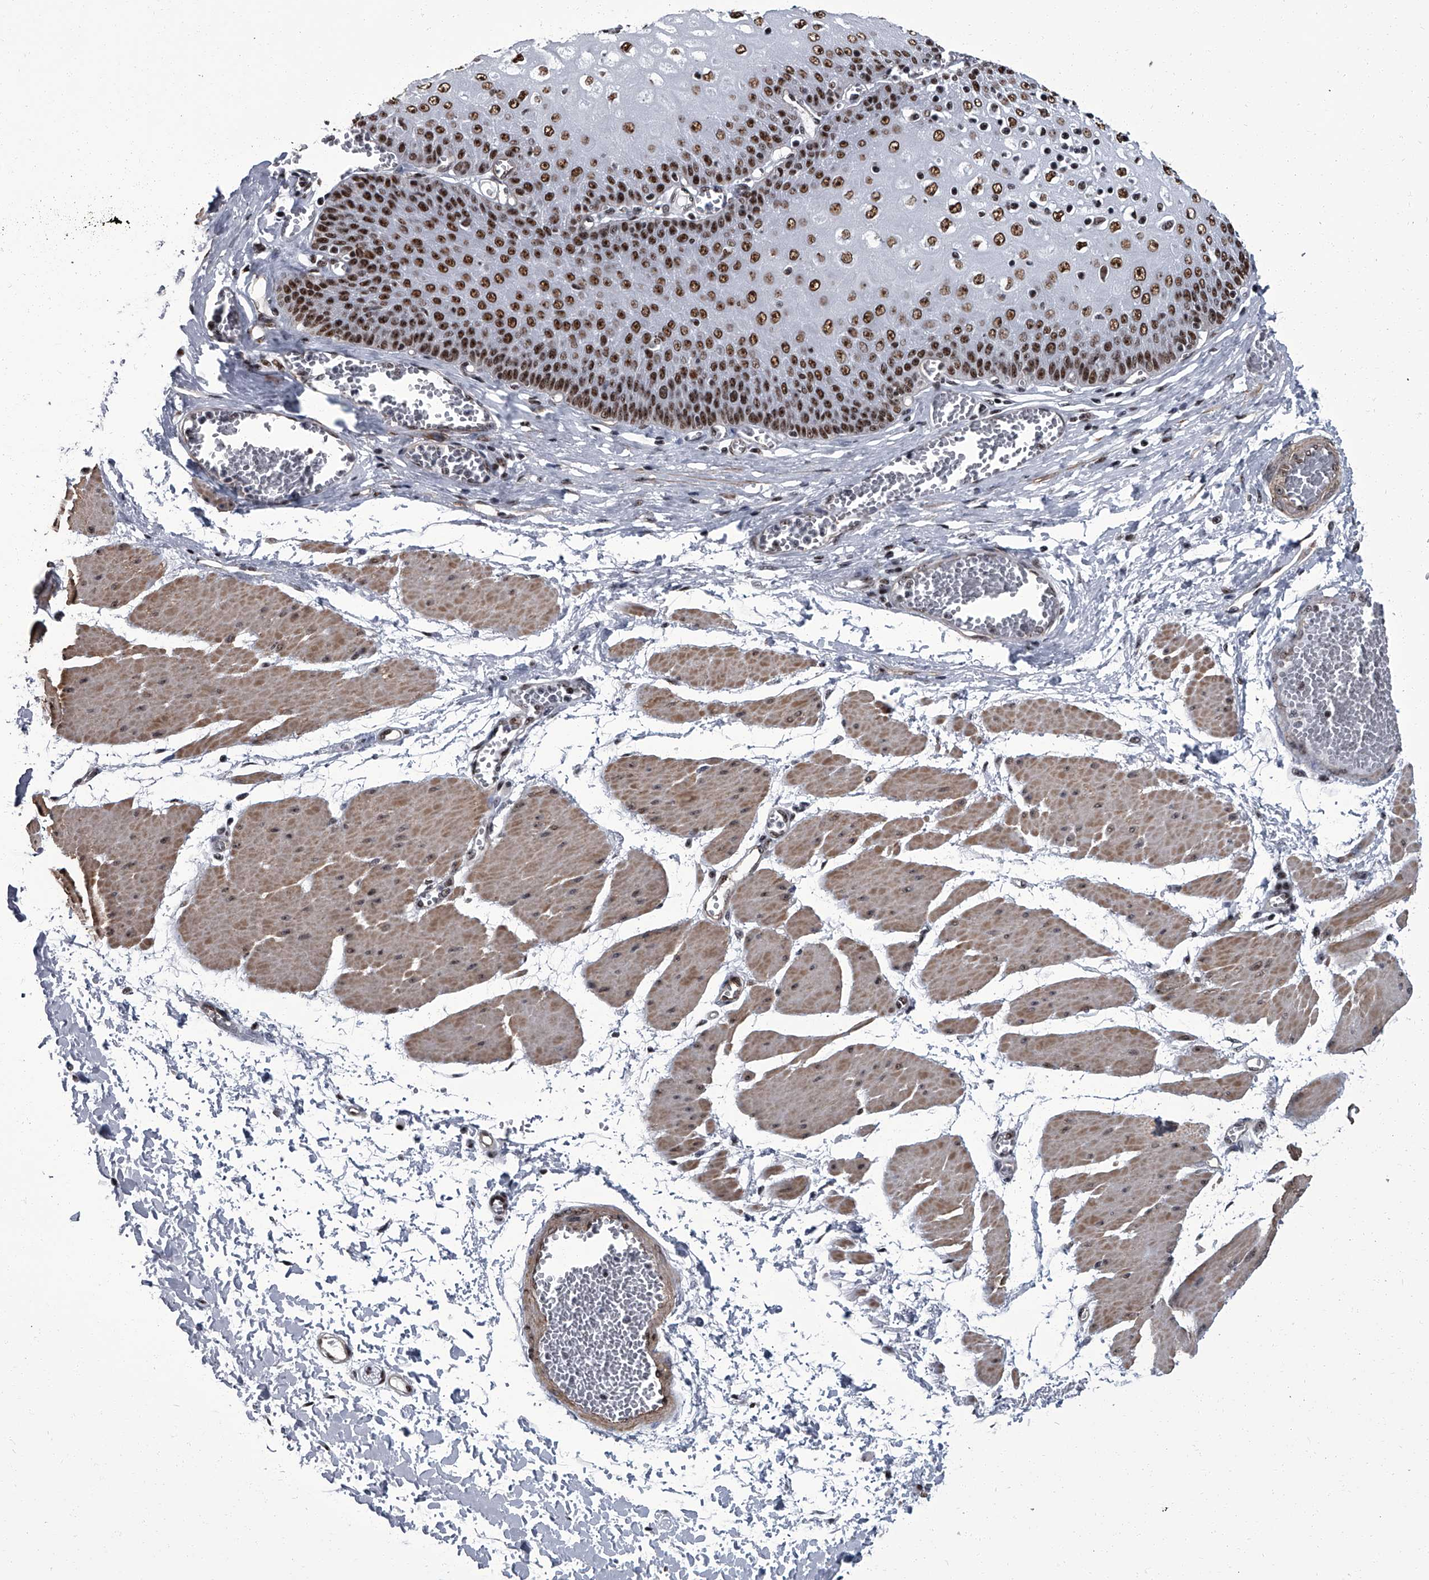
{"staining": {"intensity": "strong", "quantity": ">75%", "location": "nuclear"}, "tissue": "esophagus", "cell_type": "Squamous epithelial cells", "image_type": "normal", "snomed": [{"axis": "morphology", "description": "Normal tissue, NOS"}, {"axis": "topography", "description": "Esophagus"}], "caption": "Immunohistochemistry (IHC) histopathology image of normal esophagus: esophagus stained using immunohistochemistry exhibits high levels of strong protein expression localized specifically in the nuclear of squamous epithelial cells, appearing as a nuclear brown color.", "gene": "ZNF518B", "patient": {"sex": "male", "age": 60}}